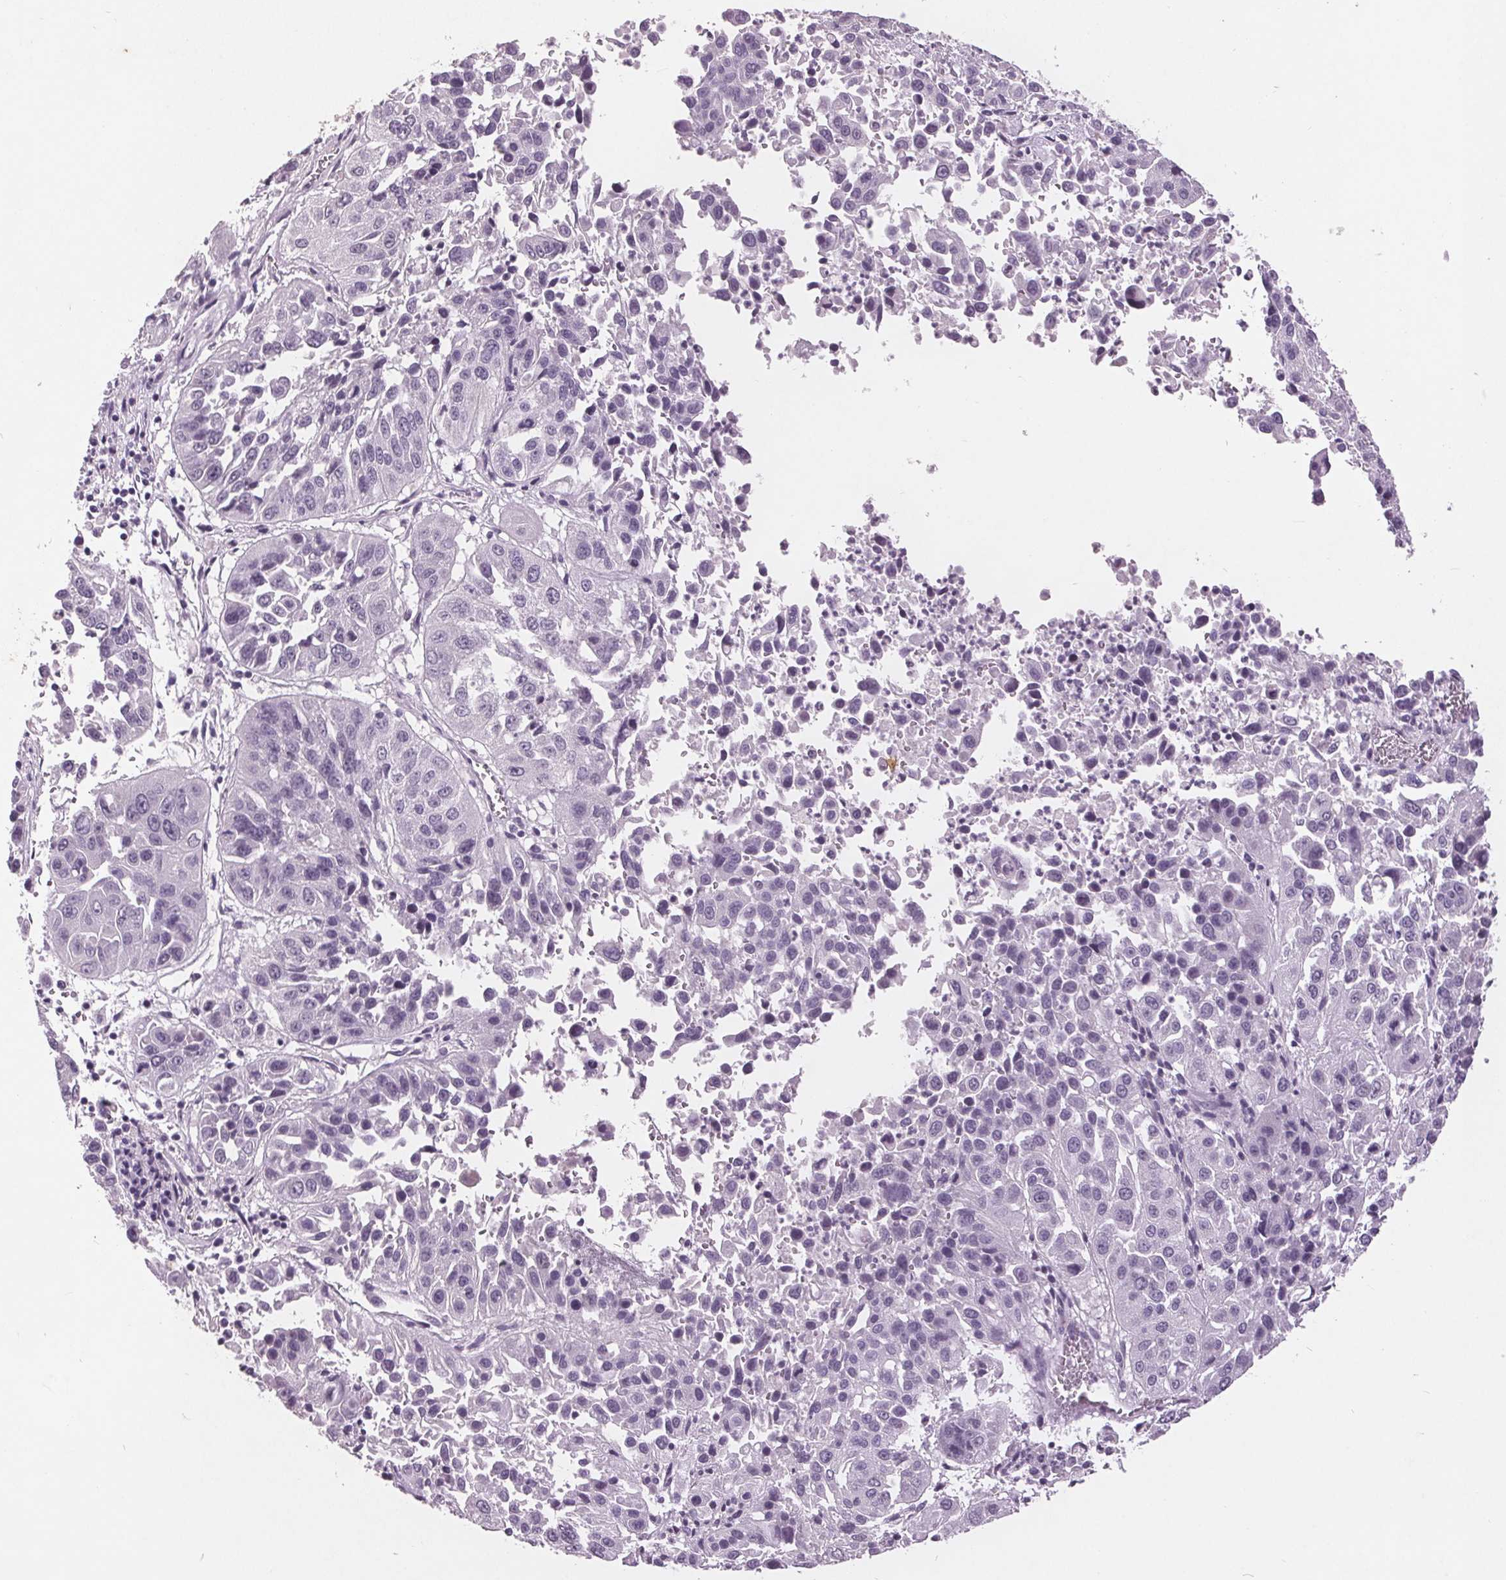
{"staining": {"intensity": "negative", "quantity": "none", "location": "none"}, "tissue": "lung cancer", "cell_type": "Tumor cells", "image_type": "cancer", "snomed": [{"axis": "morphology", "description": "Squamous cell carcinoma, NOS"}, {"axis": "topography", "description": "Lung"}], "caption": "An immunohistochemistry (IHC) histopathology image of lung squamous cell carcinoma is shown. There is no staining in tumor cells of lung squamous cell carcinoma.", "gene": "PTPN14", "patient": {"sex": "female", "age": 61}}